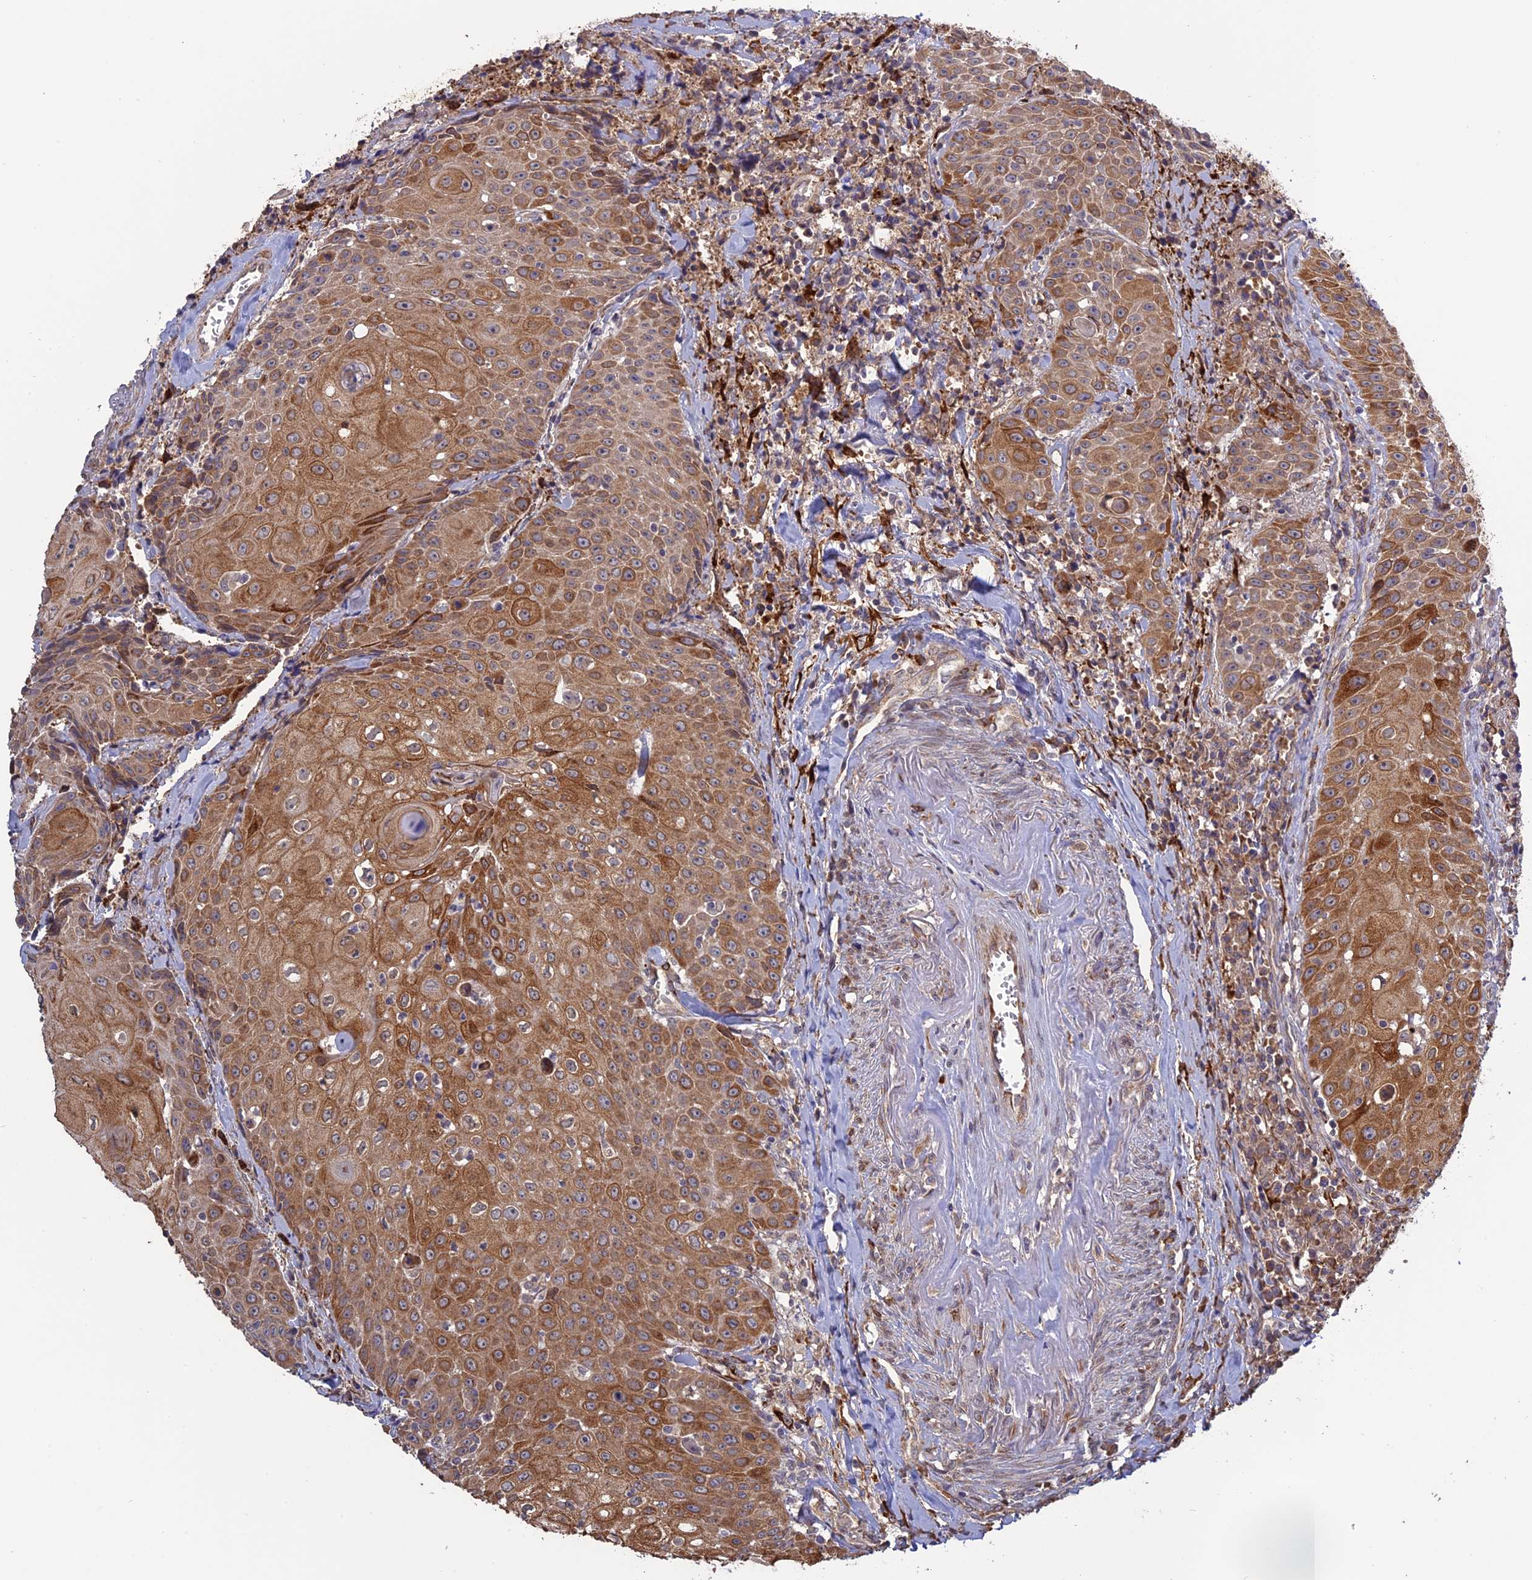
{"staining": {"intensity": "strong", "quantity": "25%-75%", "location": "cytoplasmic/membranous"}, "tissue": "head and neck cancer", "cell_type": "Tumor cells", "image_type": "cancer", "snomed": [{"axis": "morphology", "description": "Squamous cell carcinoma, NOS"}, {"axis": "topography", "description": "Oral tissue"}, {"axis": "topography", "description": "Head-Neck"}], "caption": "Immunohistochemistry (IHC) of human head and neck cancer (squamous cell carcinoma) shows high levels of strong cytoplasmic/membranous expression in about 25%-75% of tumor cells. (IHC, brightfield microscopy, high magnification).", "gene": "PPIC", "patient": {"sex": "female", "age": 82}}